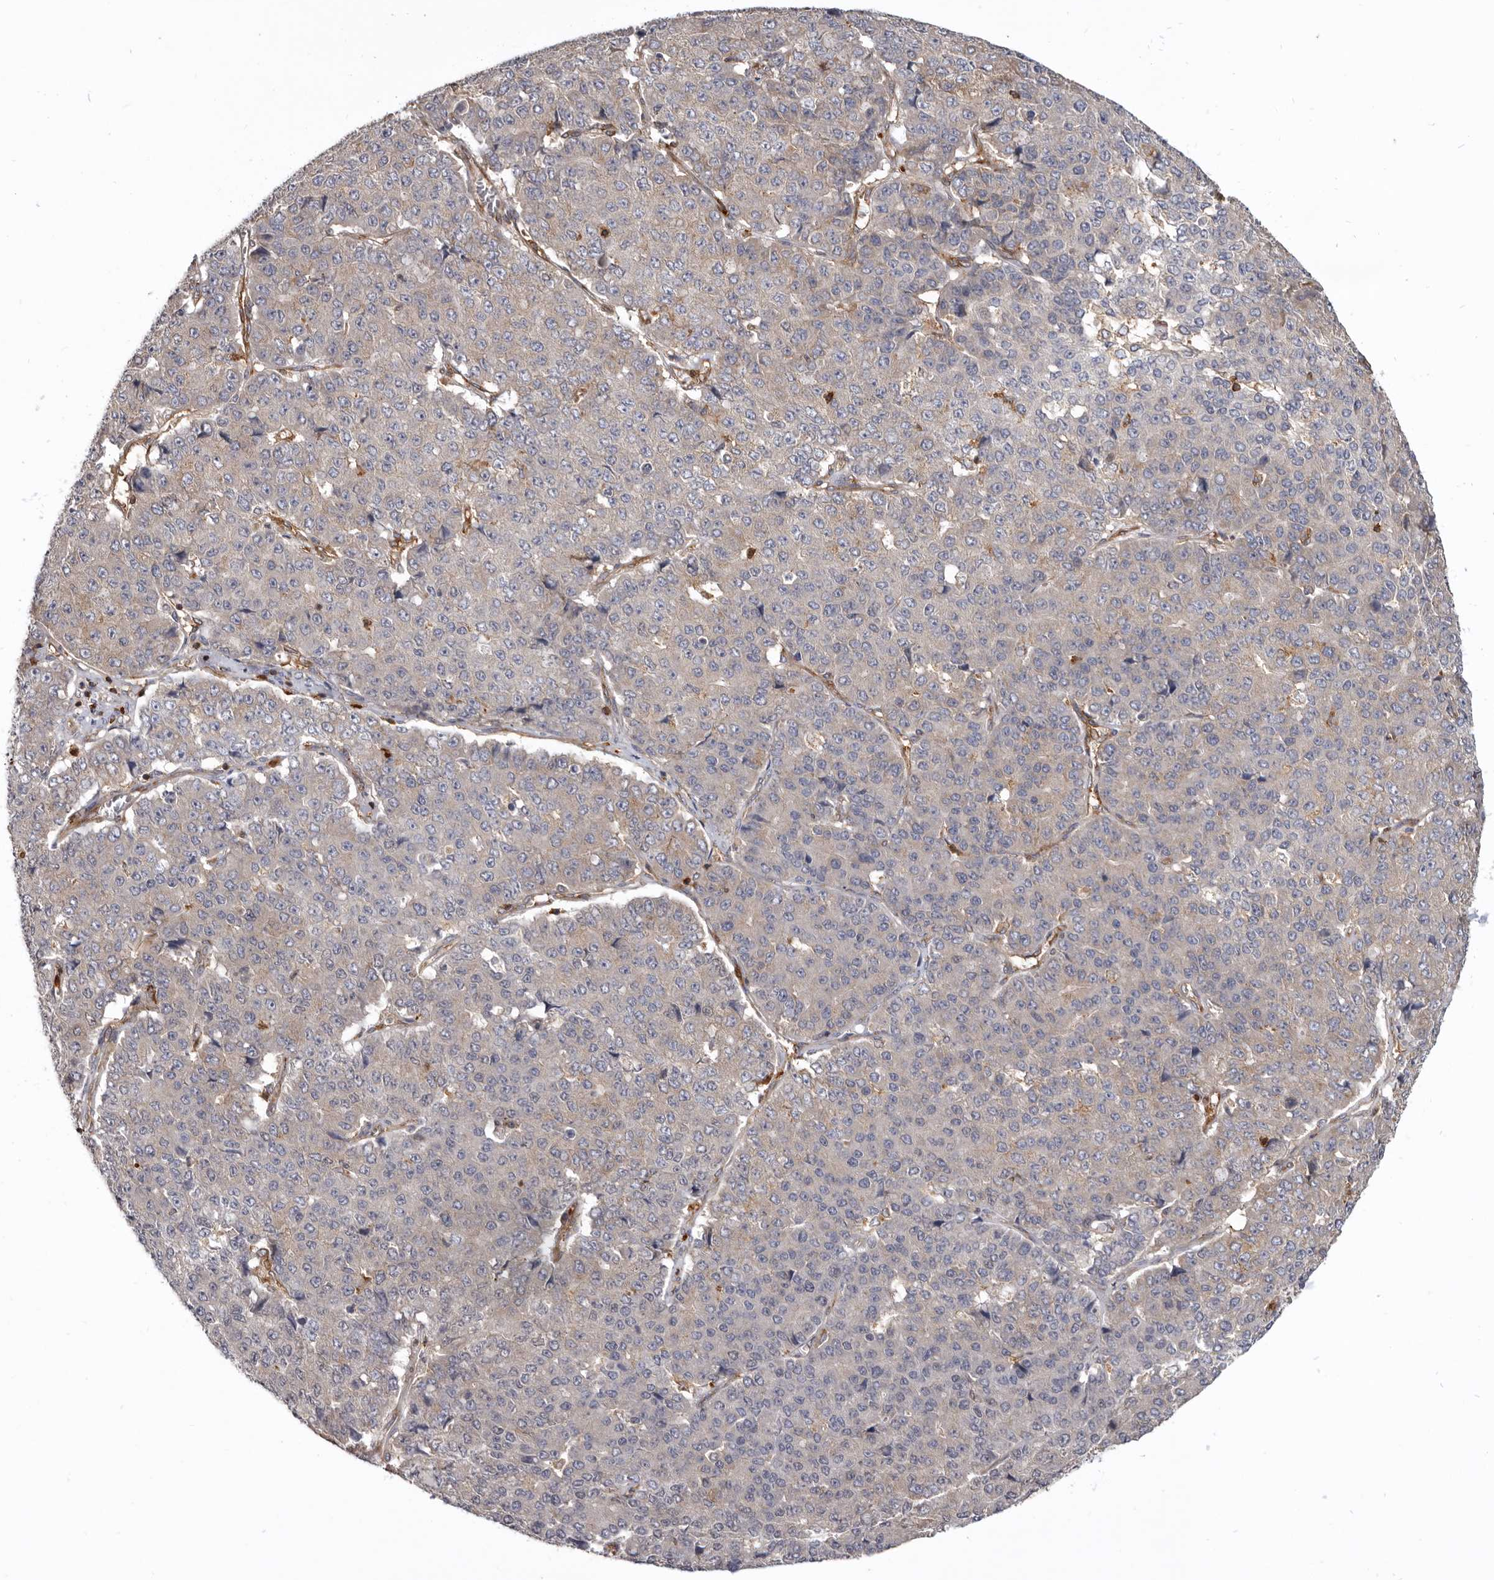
{"staining": {"intensity": "negative", "quantity": "none", "location": "none"}, "tissue": "pancreatic cancer", "cell_type": "Tumor cells", "image_type": "cancer", "snomed": [{"axis": "morphology", "description": "Adenocarcinoma, NOS"}, {"axis": "topography", "description": "Pancreas"}], "caption": "IHC micrograph of pancreatic cancer (adenocarcinoma) stained for a protein (brown), which demonstrates no expression in tumor cells.", "gene": "CBL", "patient": {"sex": "male", "age": 50}}